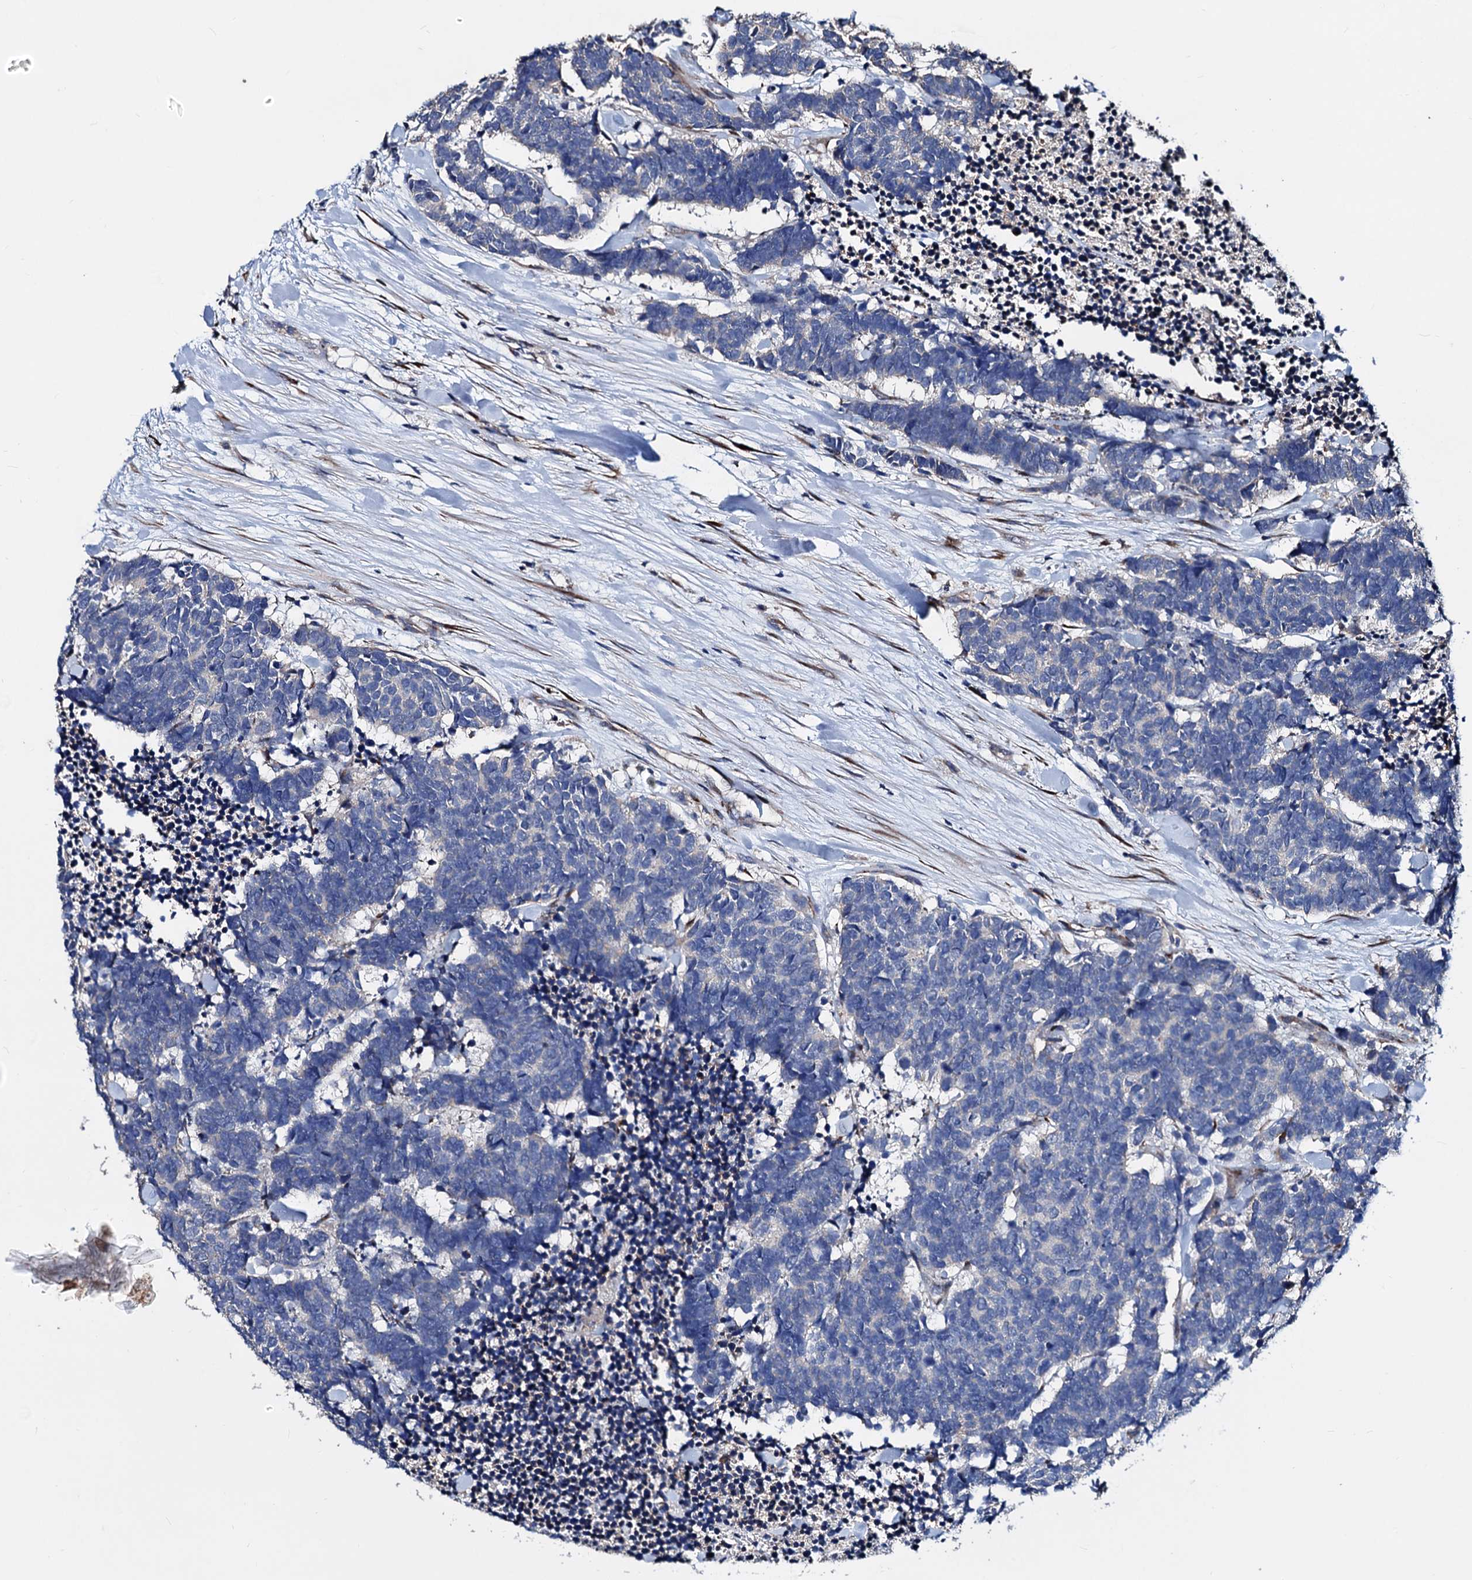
{"staining": {"intensity": "negative", "quantity": "none", "location": "none"}, "tissue": "carcinoid", "cell_type": "Tumor cells", "image_type": "cancer", "snomed": [{"axis": "morphology", "description": "Carcinoma, NOS"}, {"axis": "morphology", "description": "Carcinoid, malignant, NOS"}, {"axis": "topography", "description": "Urinary bladder"}], "caption": "DAB immunohistochemical staining of human carcinoid exhibits no significant positivity in tumor cells.", "gene": "AKAP11", "patient": {"sex": "male", "age": 57}}